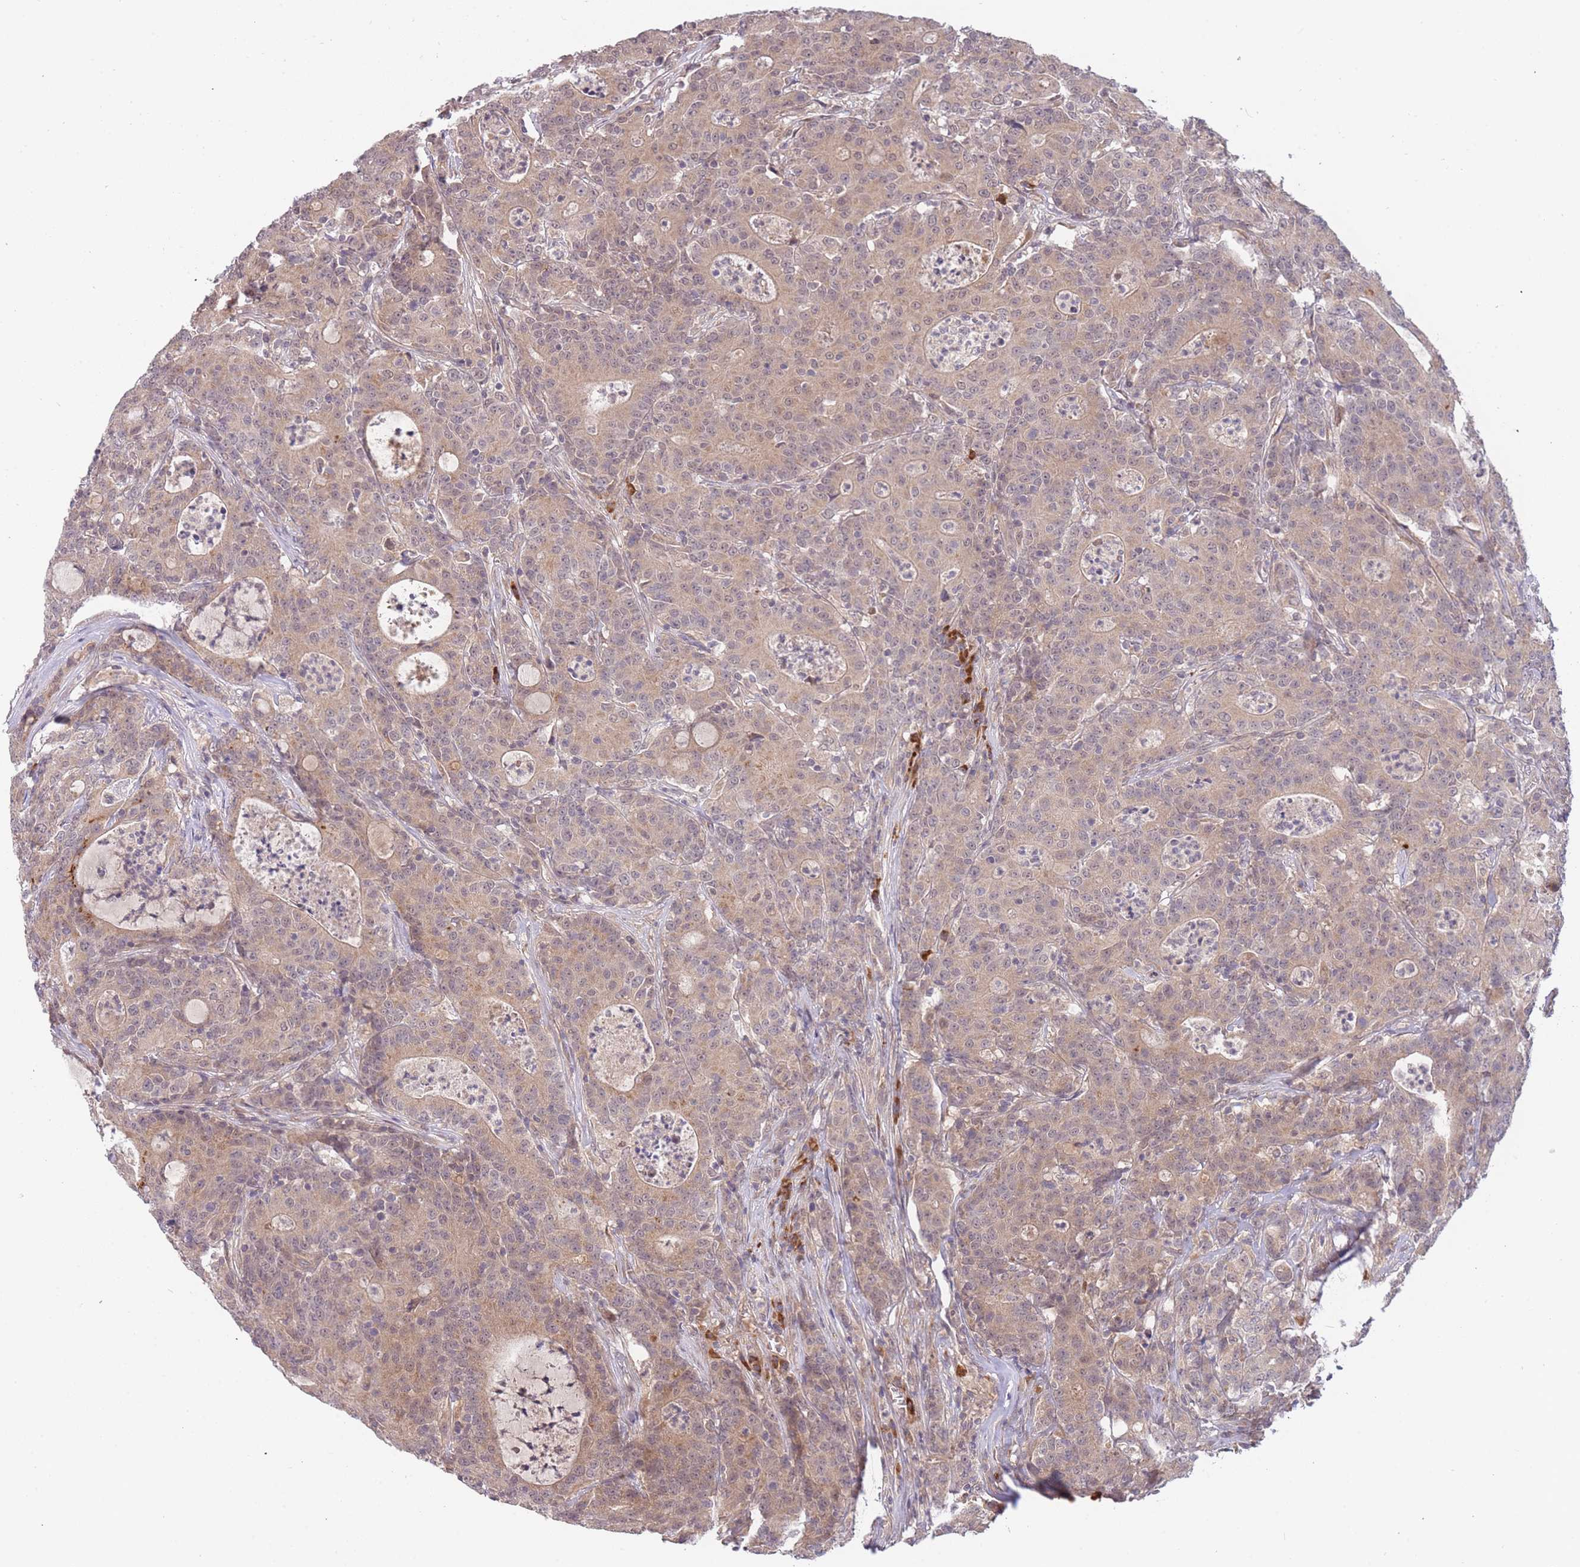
{"staining": {"intensity": "weak", "quantity": ">75%", "location": "cytoplasmic/membranous"}, "tissue": "colorectal cancer", "cell_type": "Tumor cells", "image_type": "cancer", "snomed": [{"axis": "morphology", "description": "Adenocarcinoma, NOS"}, {"axis": "topography", "description": "Colon"}], "caption": "Colorectal cancer (adenocarcinoma) stained with a protein marker exhibits weak staining in tumor cells.", "gene": "SMC6", "patient": {"sex": "male", "age": 83}}